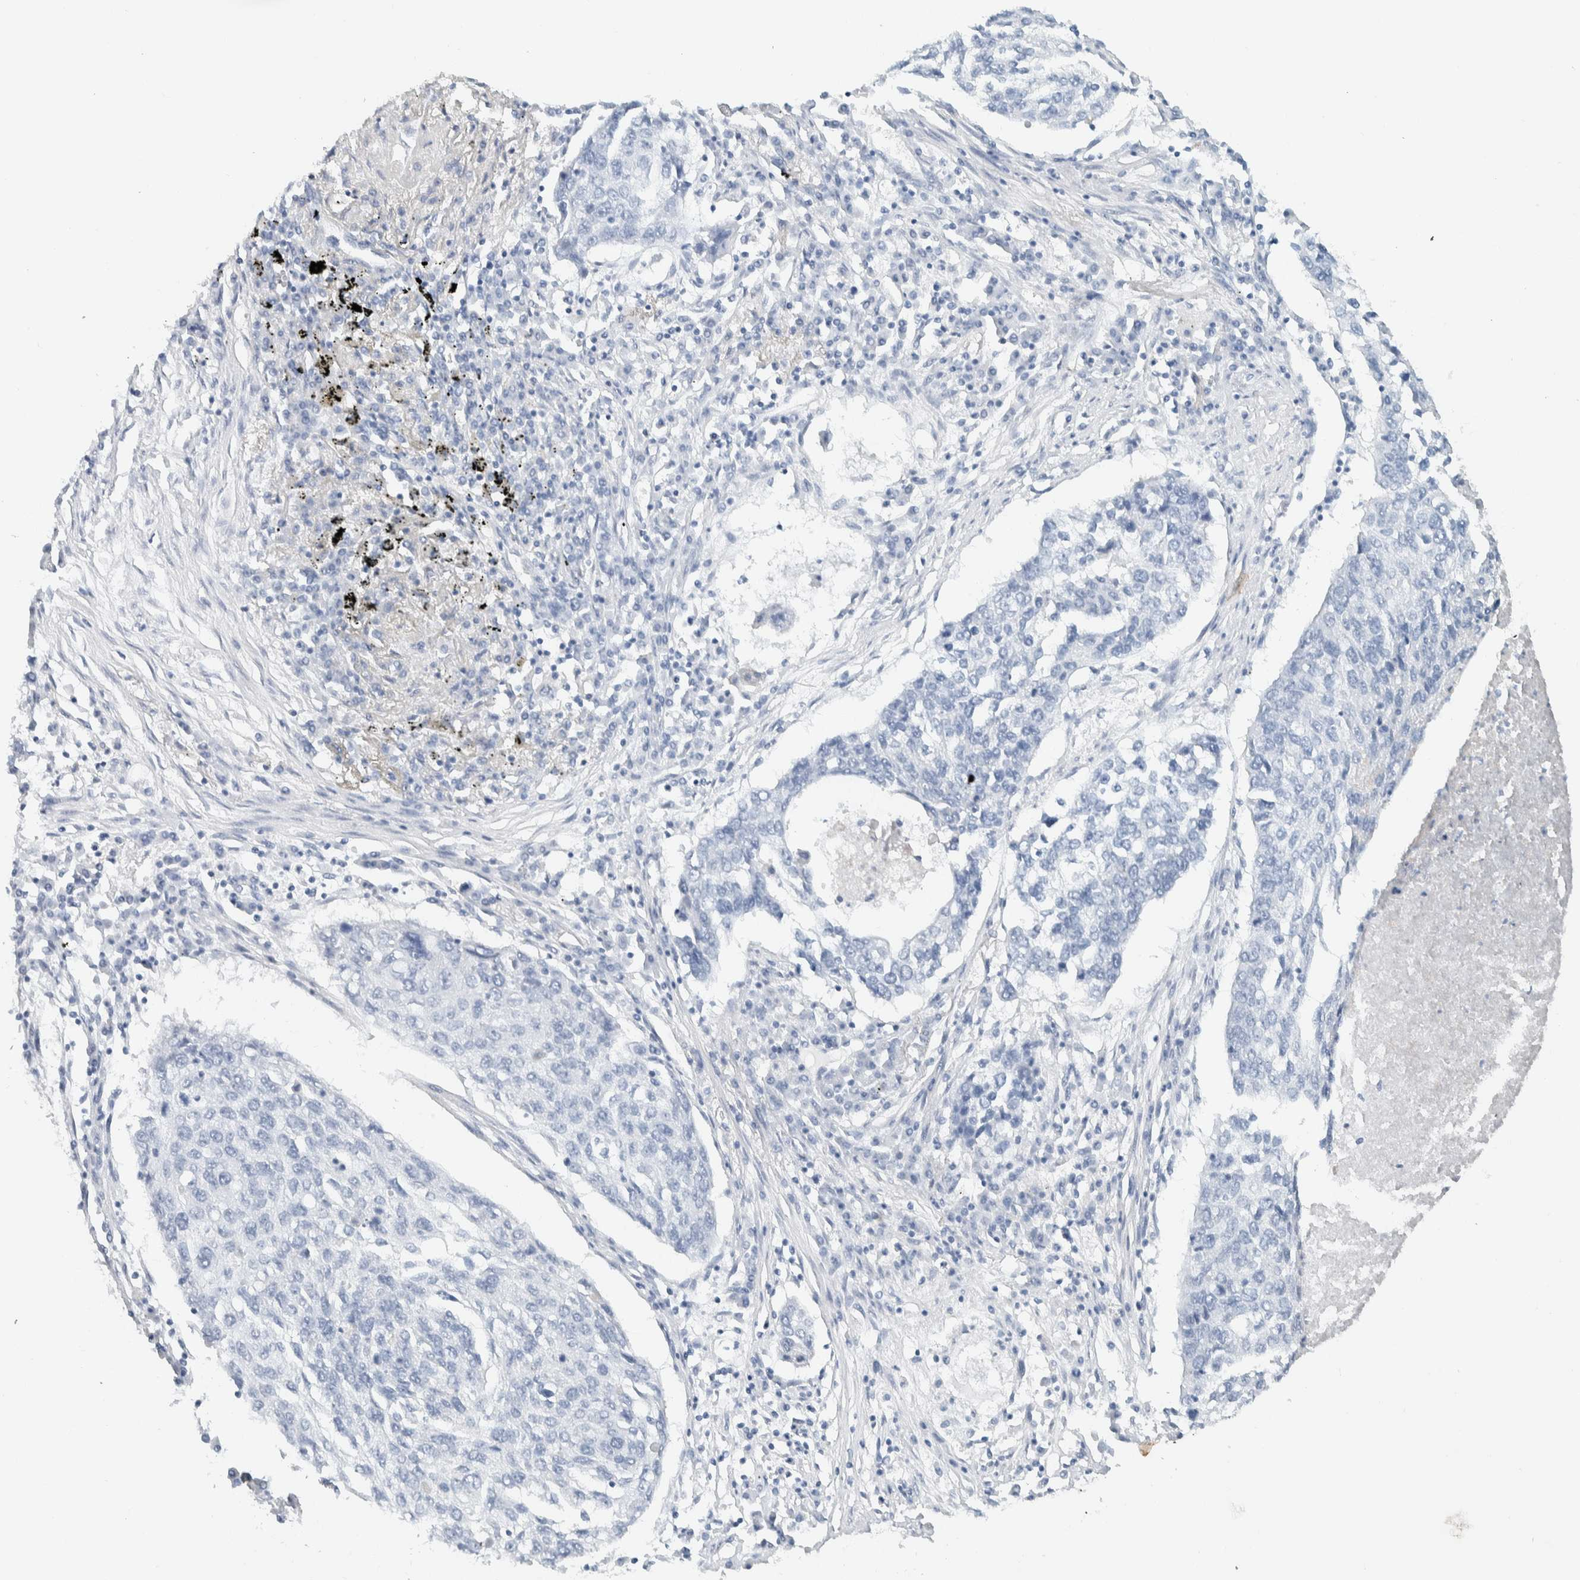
{"staining": {"intensity": "negative", "quantity": "none", "location": "none"}, "tissue": "lung cancer", "cell_type": "Tumor cells", "image_type": "cancer", "snomed": [{"axis": "morphology", "description": "Squamous cell carcinoma, NOS"}, {"axis": "topography", "description": "Lung"}], "caption": "The histopathology image exhibits no significant positivity in tumor cells of squamous cell carcinoma (lung).", "gene": "ALOX12B", "patient": {"sex": "female", "age": 63}}